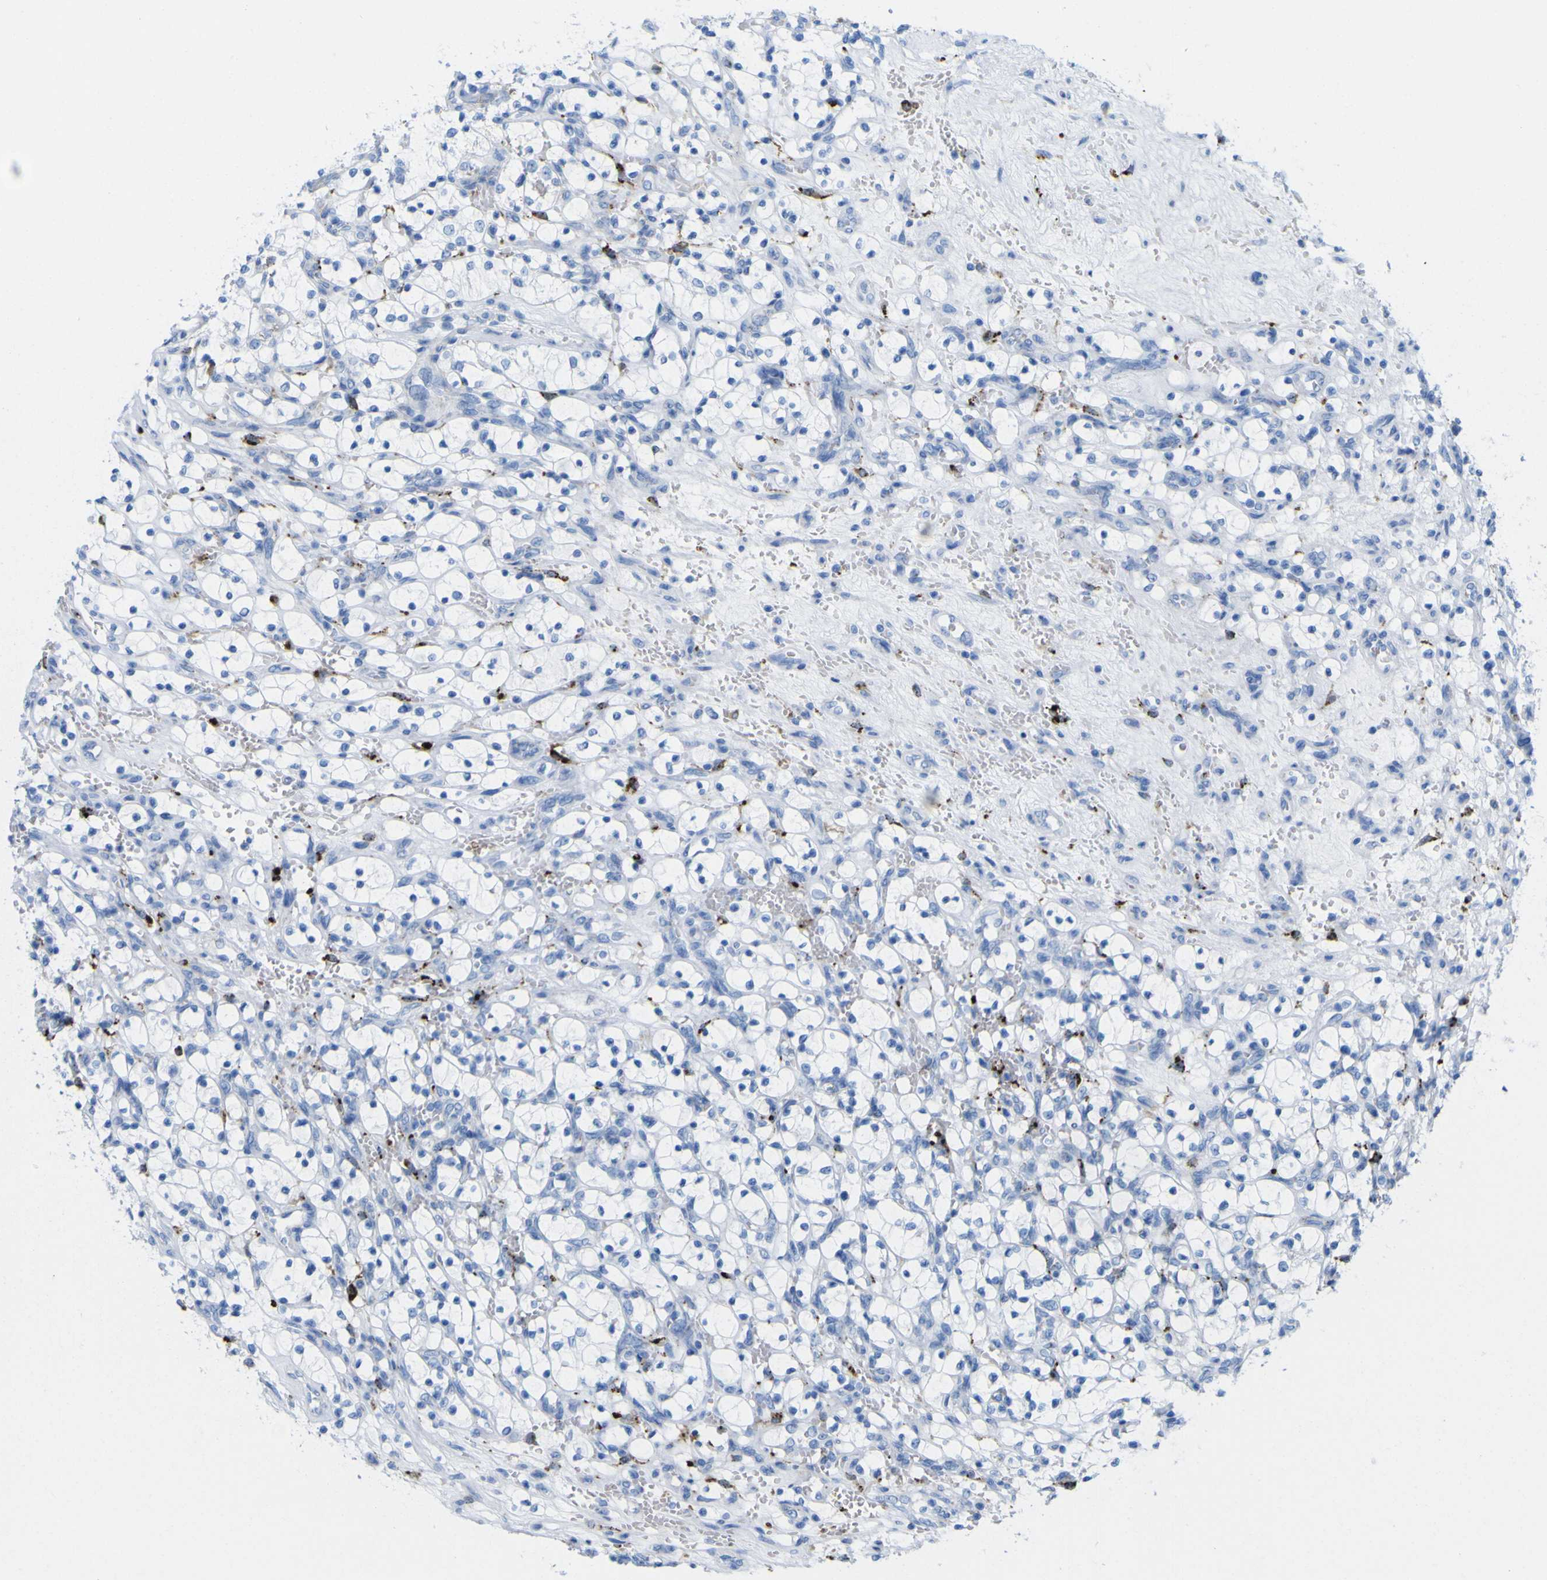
{"staining": {"intensity": "negative", "quantity": "none", "location": "none"}, "tissue": "renal cancer", "cell_type": "Tumor cells", "image_type": "cancer", "snomed": [{"axis": "morphology", "description": "Adenocarcinoma, NOS"}, {"axis": "topography", "description": "Kidney"}], "caption": "The micrograph shows no significant staining in tumor cells of renal cancer (adenocarcinoma). Brightfield microscopy of immunohistochemistry (IHC) stained with DAB (brown) and hematoxylin (blue), captured at high magnification.", "gene": "PLD3", "patient": {"sex": "female", "age": 69}}